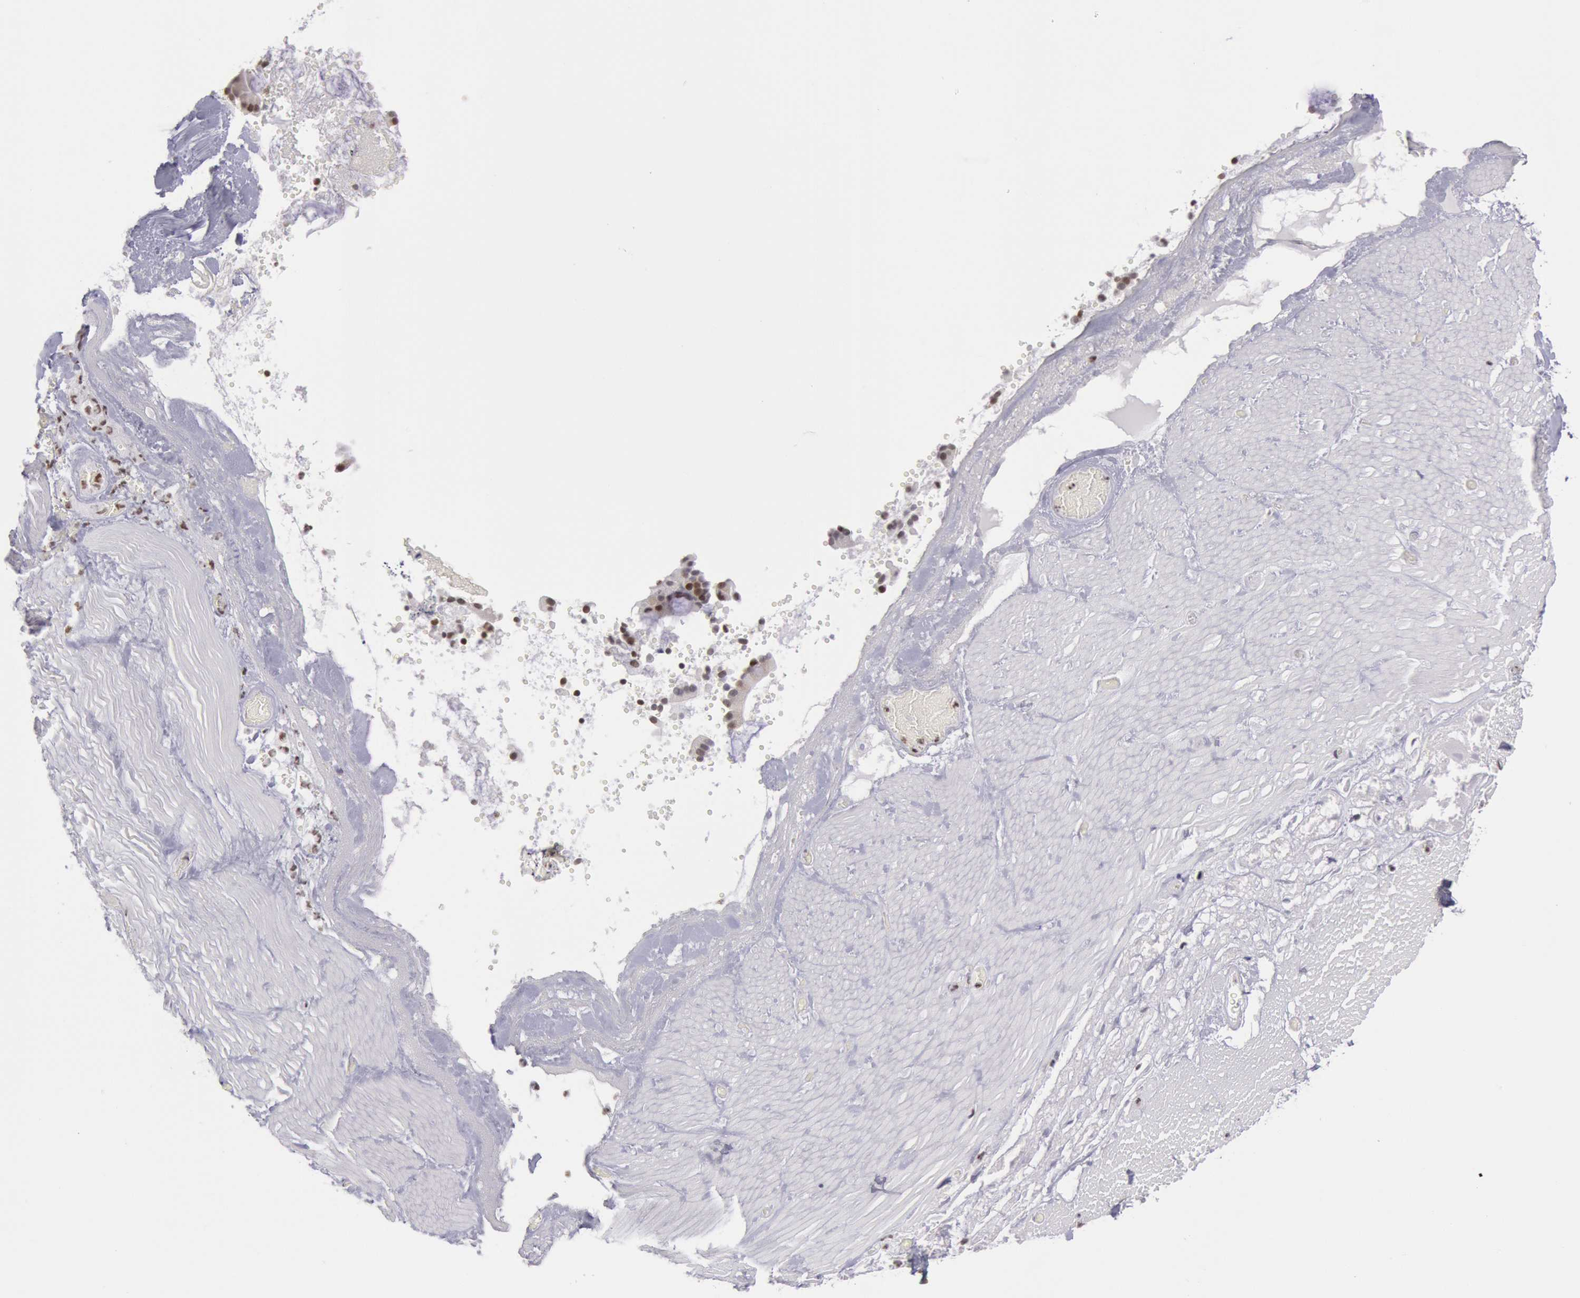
{"staining": {"intensity": "negative", "quantity": "none", "location": "none"}, "tissue": "smooth muscle", "cell_type": "Smooth muscle cells", "image_type": "normal", "snomed": [{"axis": "morphology", "description": "Normal tissue, NOS"}, {"axis": "topography", "description": "Duodenum"}], "caption": "Protein analysis of normal smooth muscle demonstrates no significant expression in smooth muscle cells. The staining was performed using DAB to visualize the protein expression in brown, while the nuclei were stained in blue with hematoxylin (Magnification: 20x).", "gene": "NKAP", "patient": {"sex": "male", "age": 63}}